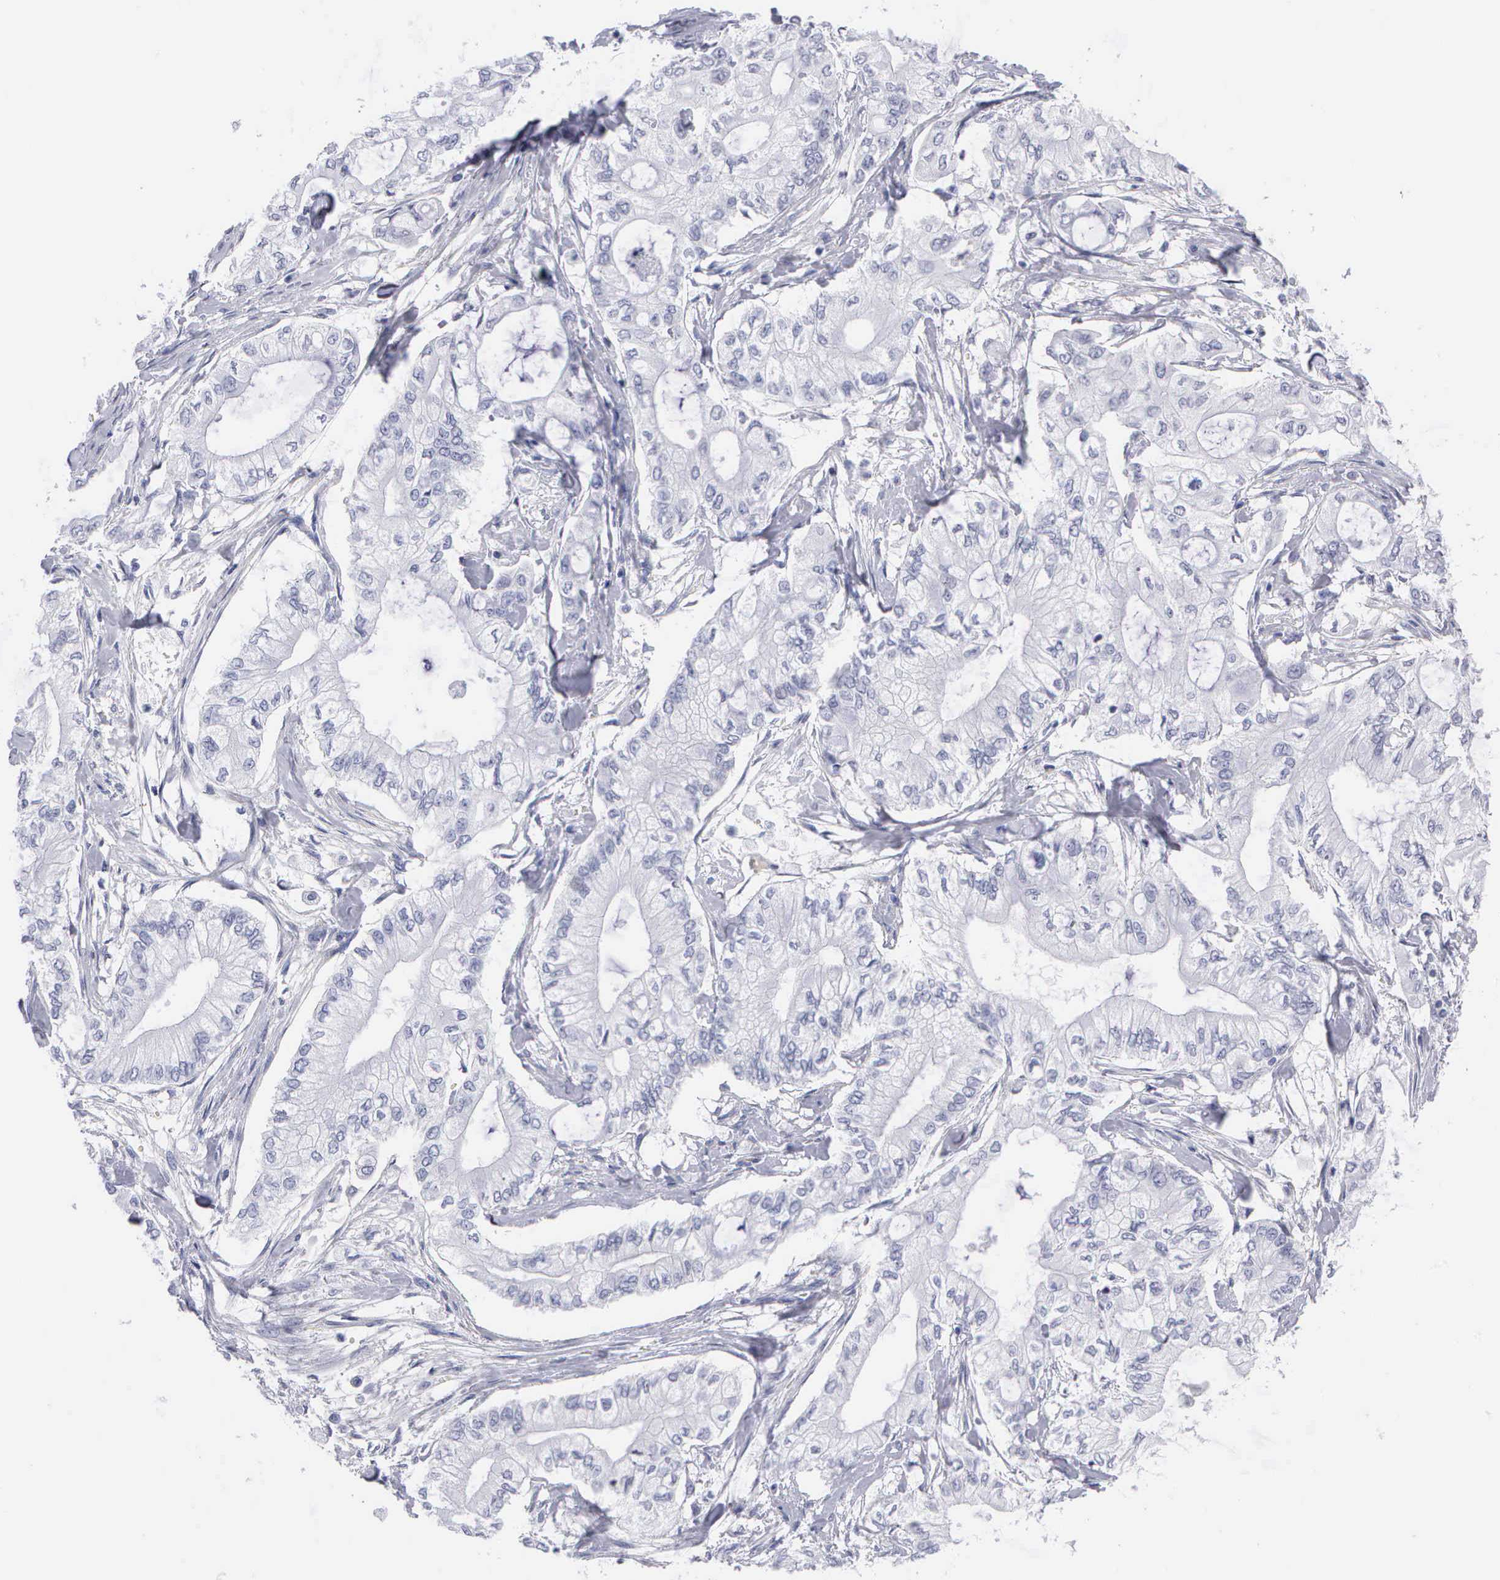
{"staining": {"intensity": "negative", "quantity": "none", "location": "none"}, "tissue": "pancreatic cancer", "cell_type": "Tumor cells", "image_type": "cancer", "snomed": [{"axis": "morphology", "description": "Adenocarcinoma, NOS"}, {"axis": "topography", "description": "Pancreas"}], "caption": "Image shows no significant protein staining in tumor cells of pancreatic adenocarcinoma.", "gene": "CYP19A1", "patient": {"sex": "male", "age": 79}}